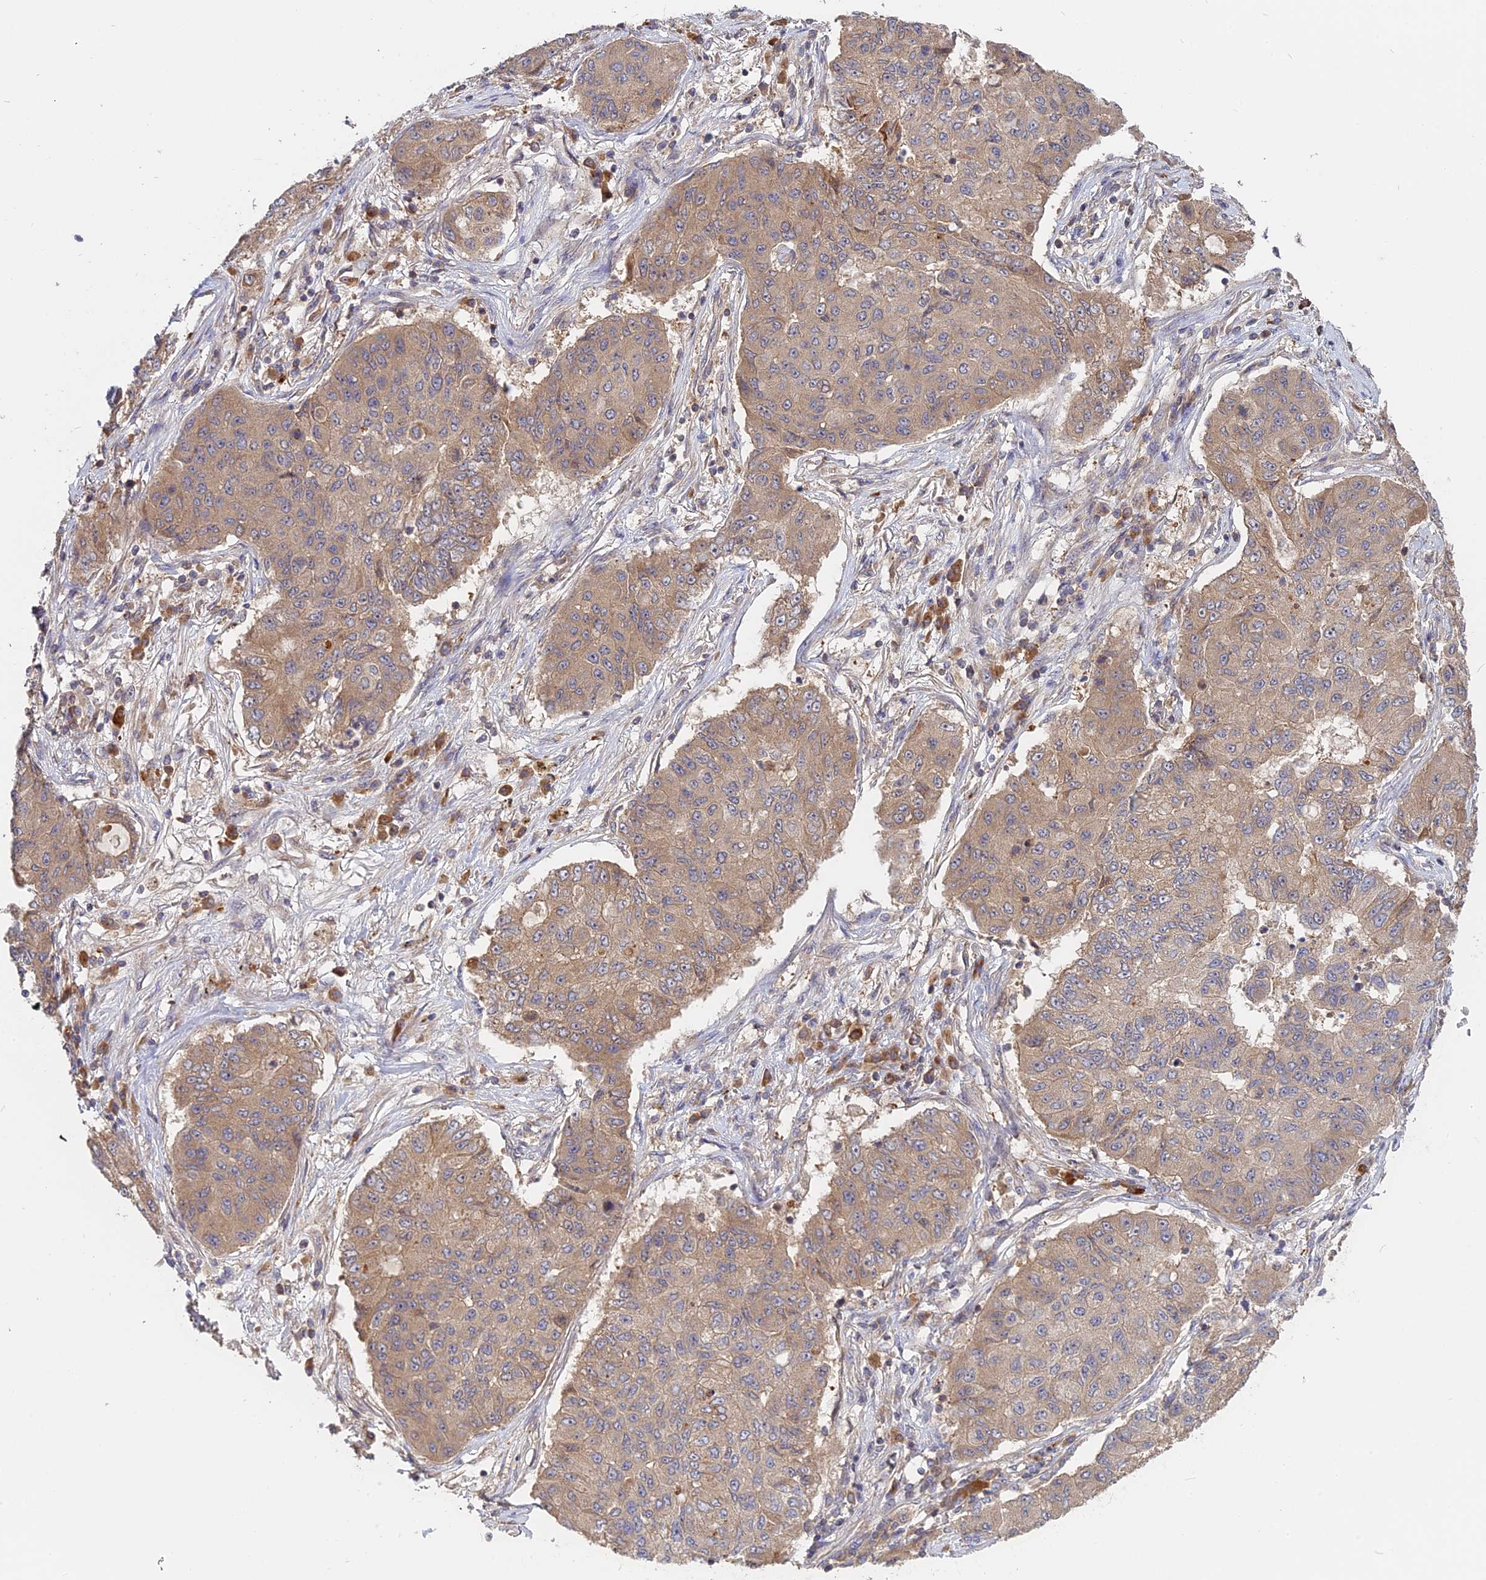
{"staining": {"intensity": "weak", "quantity": ">75%", "location": "cytoplasmic/membranous"}, "tissue": "lung cancer", "cell_type": "Tumor cells", "image_type": "cancer", "snomed": [{"axis": "morphology", "description": "Squamous cell carcinoma, NOS"}, {"axis": "topography", "description": "Lung"}], "caption": "Immunohistochemical staining of lung cancer (squamous cell carcinoma) exhibits low levels of weak cytoplasmic/membranous protein expression in about >75% of tumor cells. Nuclei are stained in blue.", "gene": "IL21R", "patient": {"sex": "male", "age": 74}}